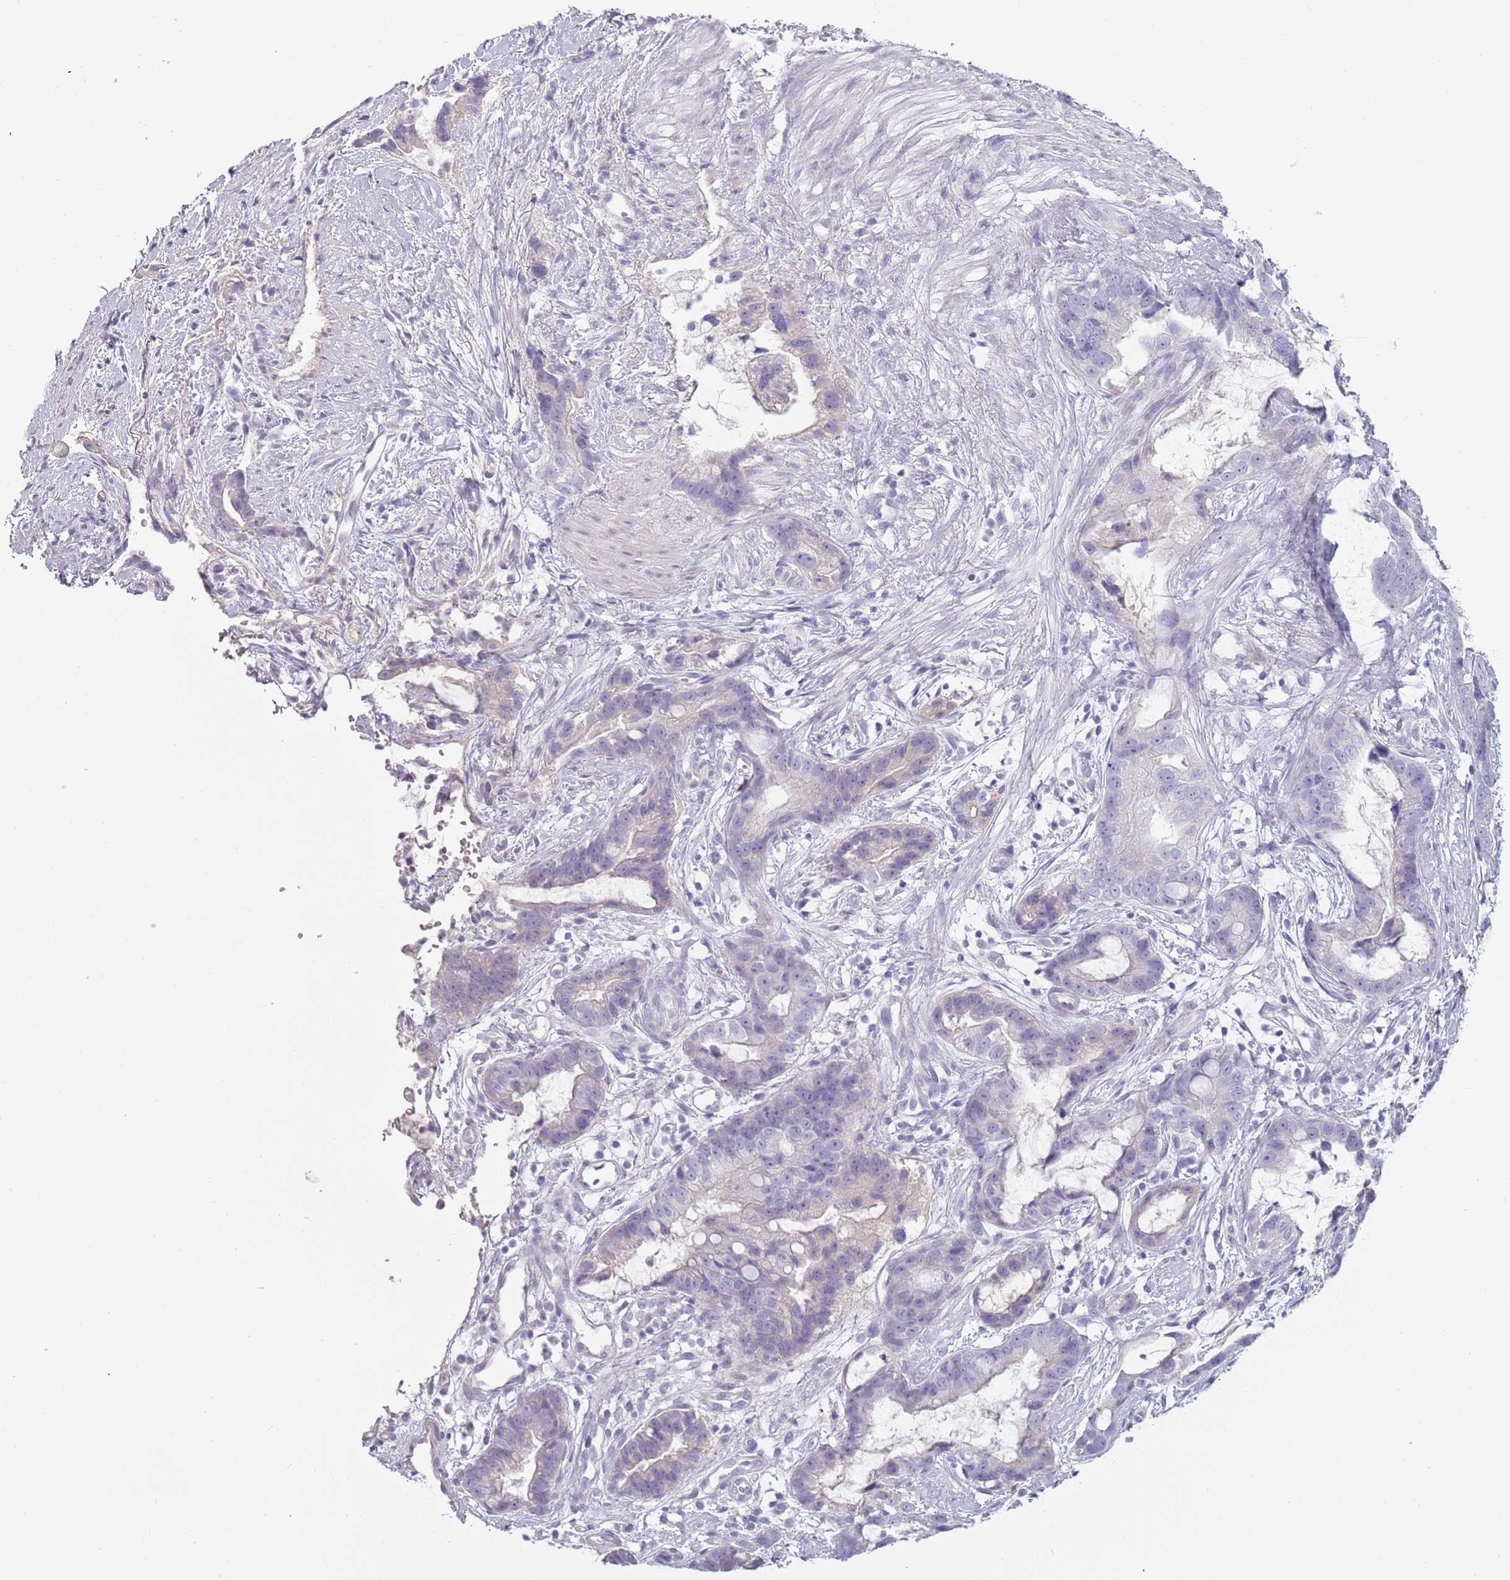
{"staining": {"intensity": "negative", "quantity": "none", "location": "none"}, "tissue": "stomach cancer", "cell_type": "Tumor cells", "image_type": "cancer", "snomed": [{"axis": "morphology", "description": "Adenocarcinoma, NOS"}, {"axis": "topography", "description": "Stomach"}], "caption": "Protein analysis of stomach cancer exhibits no significant positivity in tumor cells.", "gene": "TNFRSF6B", "patient": {"sex": "male", "age": 55}}